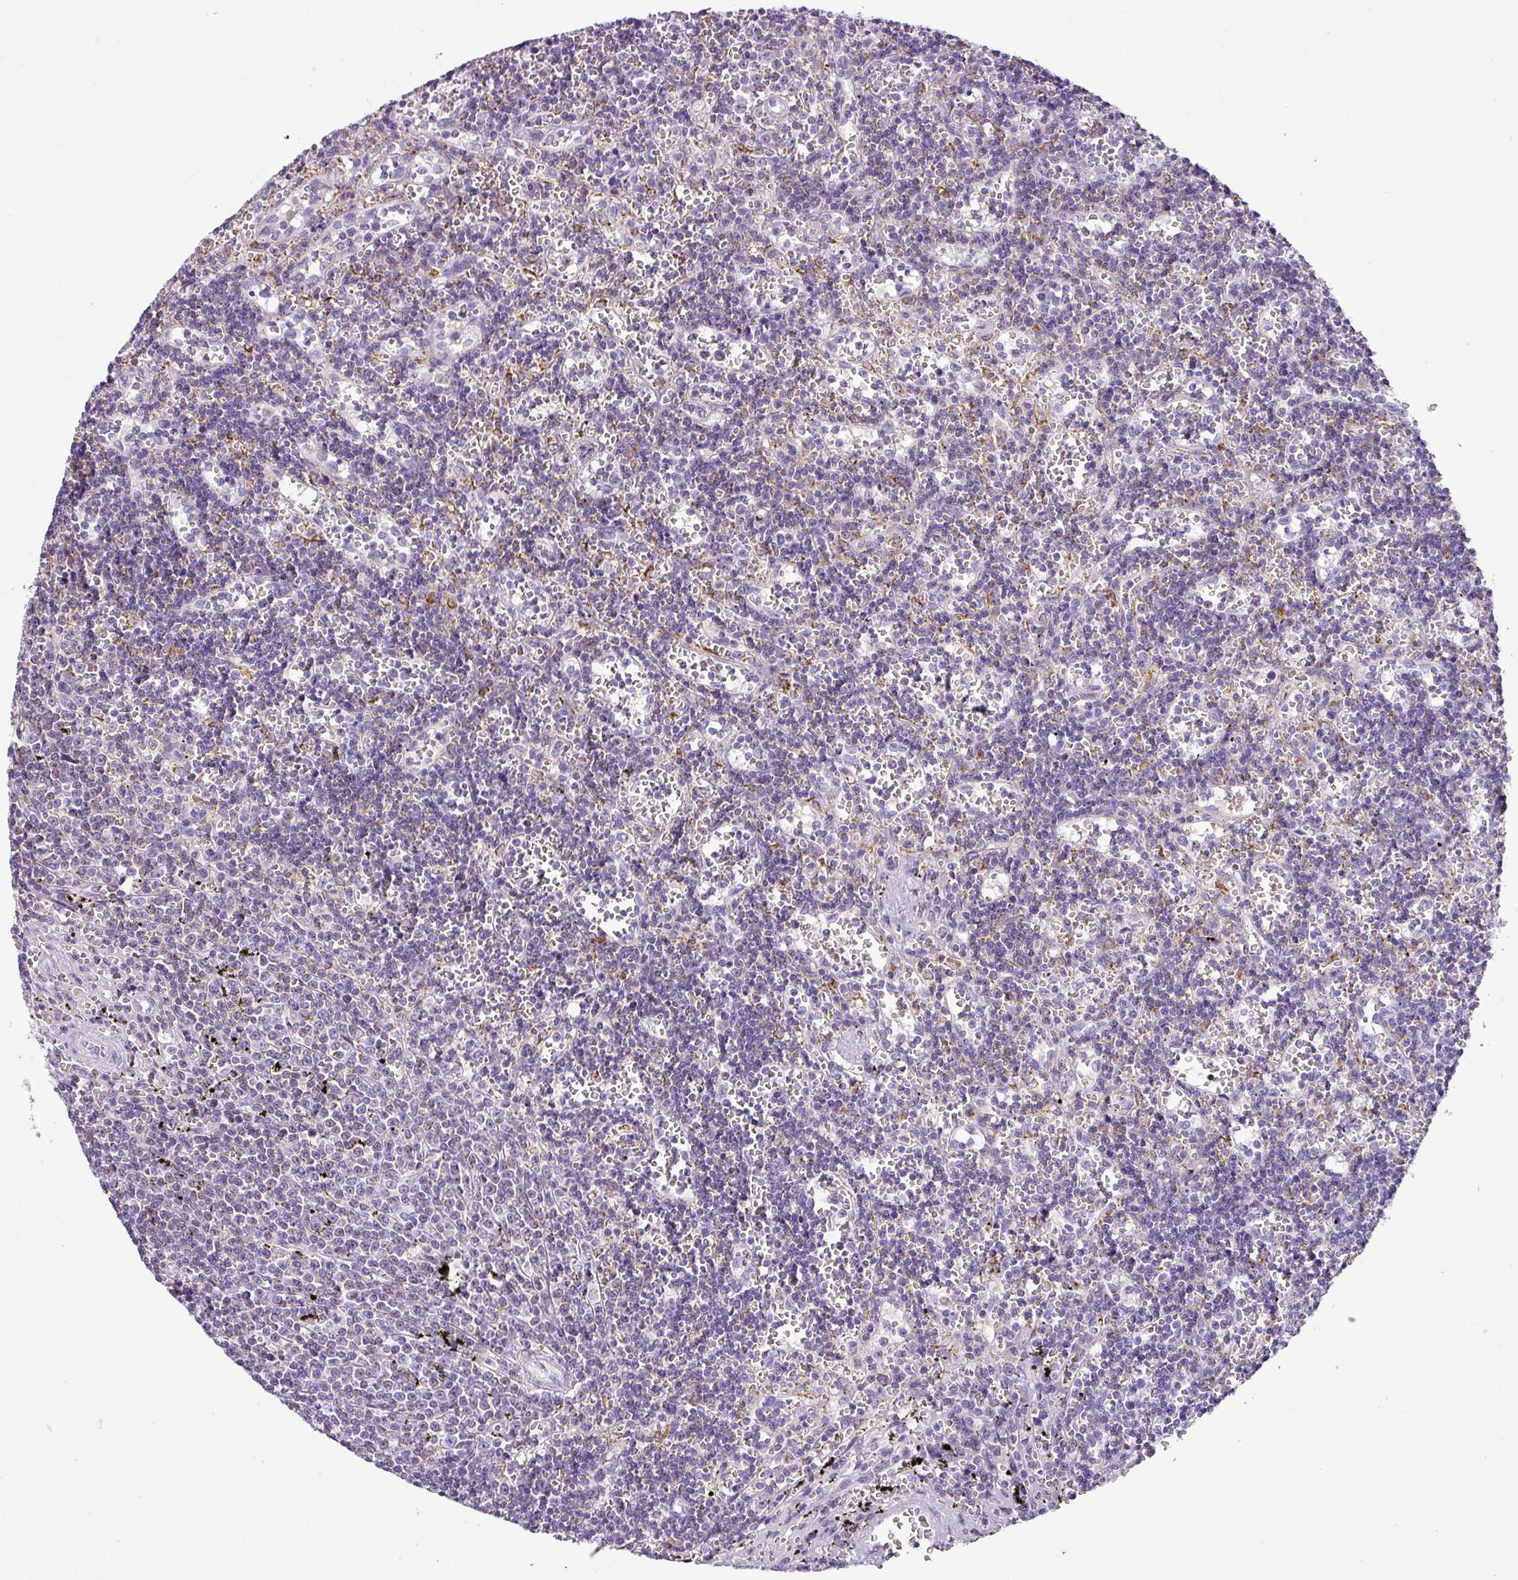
{"staining": {"intensity": "negative", "quantity": "none", "location": "none"}, "tissue": "lymphoma", "cell_type": "Tumor cells", "image_type": "cancer", "snomed": [{"axis": "morphology", "description": "Malignant lymphoma, non-Hodgkin's type, Low grade"}, {"axis": "topography", "description": "Spleen"}], "caption": "Histopathology image shows no significant protein positivity in tumor cells of lymphoma.", "gene": "HMCN2", "patient": {"sex": "male", "age": 60}}